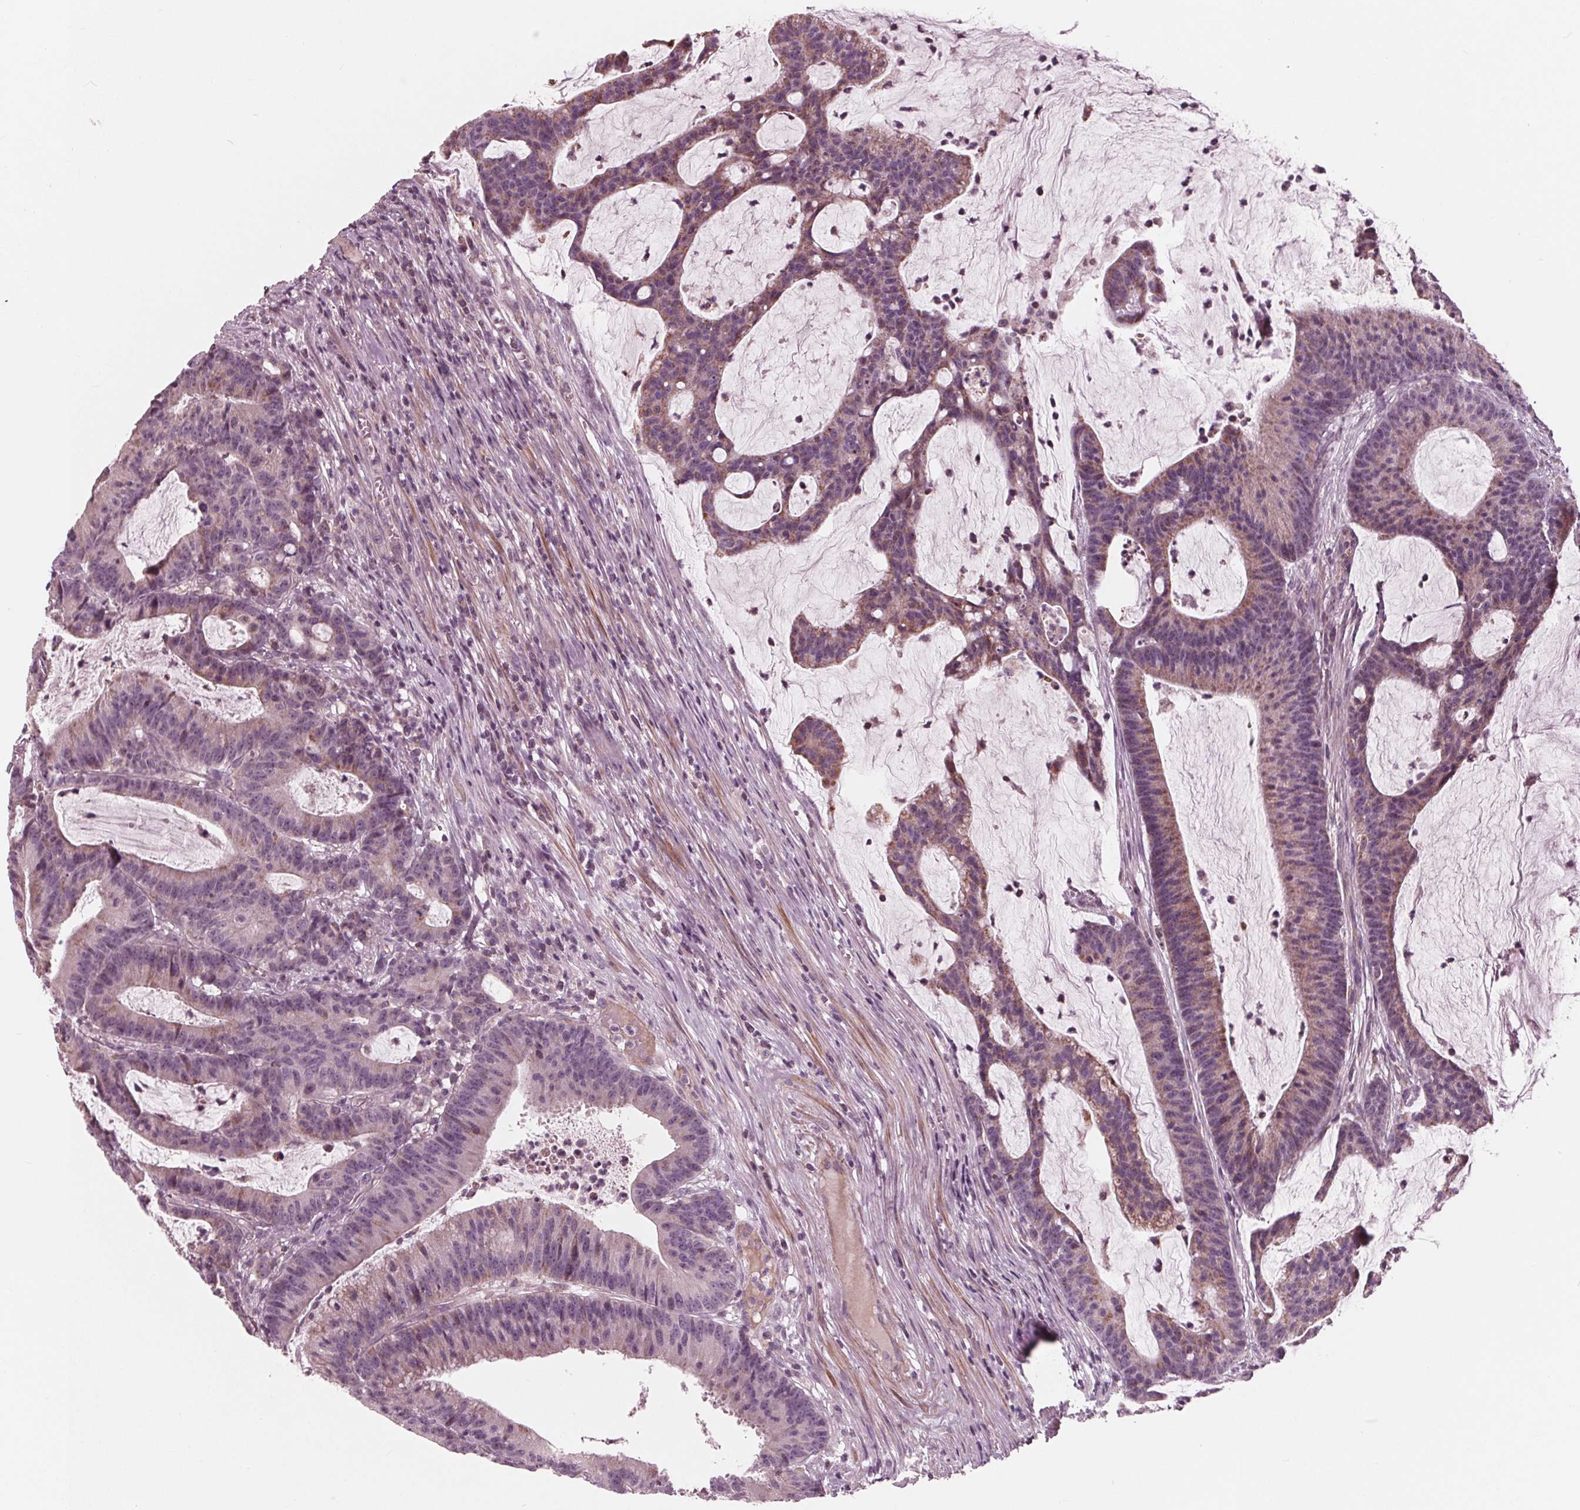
{"staining": {"intensity": "weak", "quantity": "<25%", "location": "cytoplasmic/membranous"}, "tissue": "colorectal cancer", "cell_type": "Tumor cells", "image_type": "cancer", "snomed": [{"axis": "morphology", "description": "Adenocarcinoma, NOS"}, {"axis": "topography", "description": "Colon"}], "caption": "Human adenocarcinoma (colorectal) stained for a protein using immunohistochemistry shows no expression in tumor cells.", "gene": "DCAF4L2", "patient": {"sex": "female", "age": 78}}